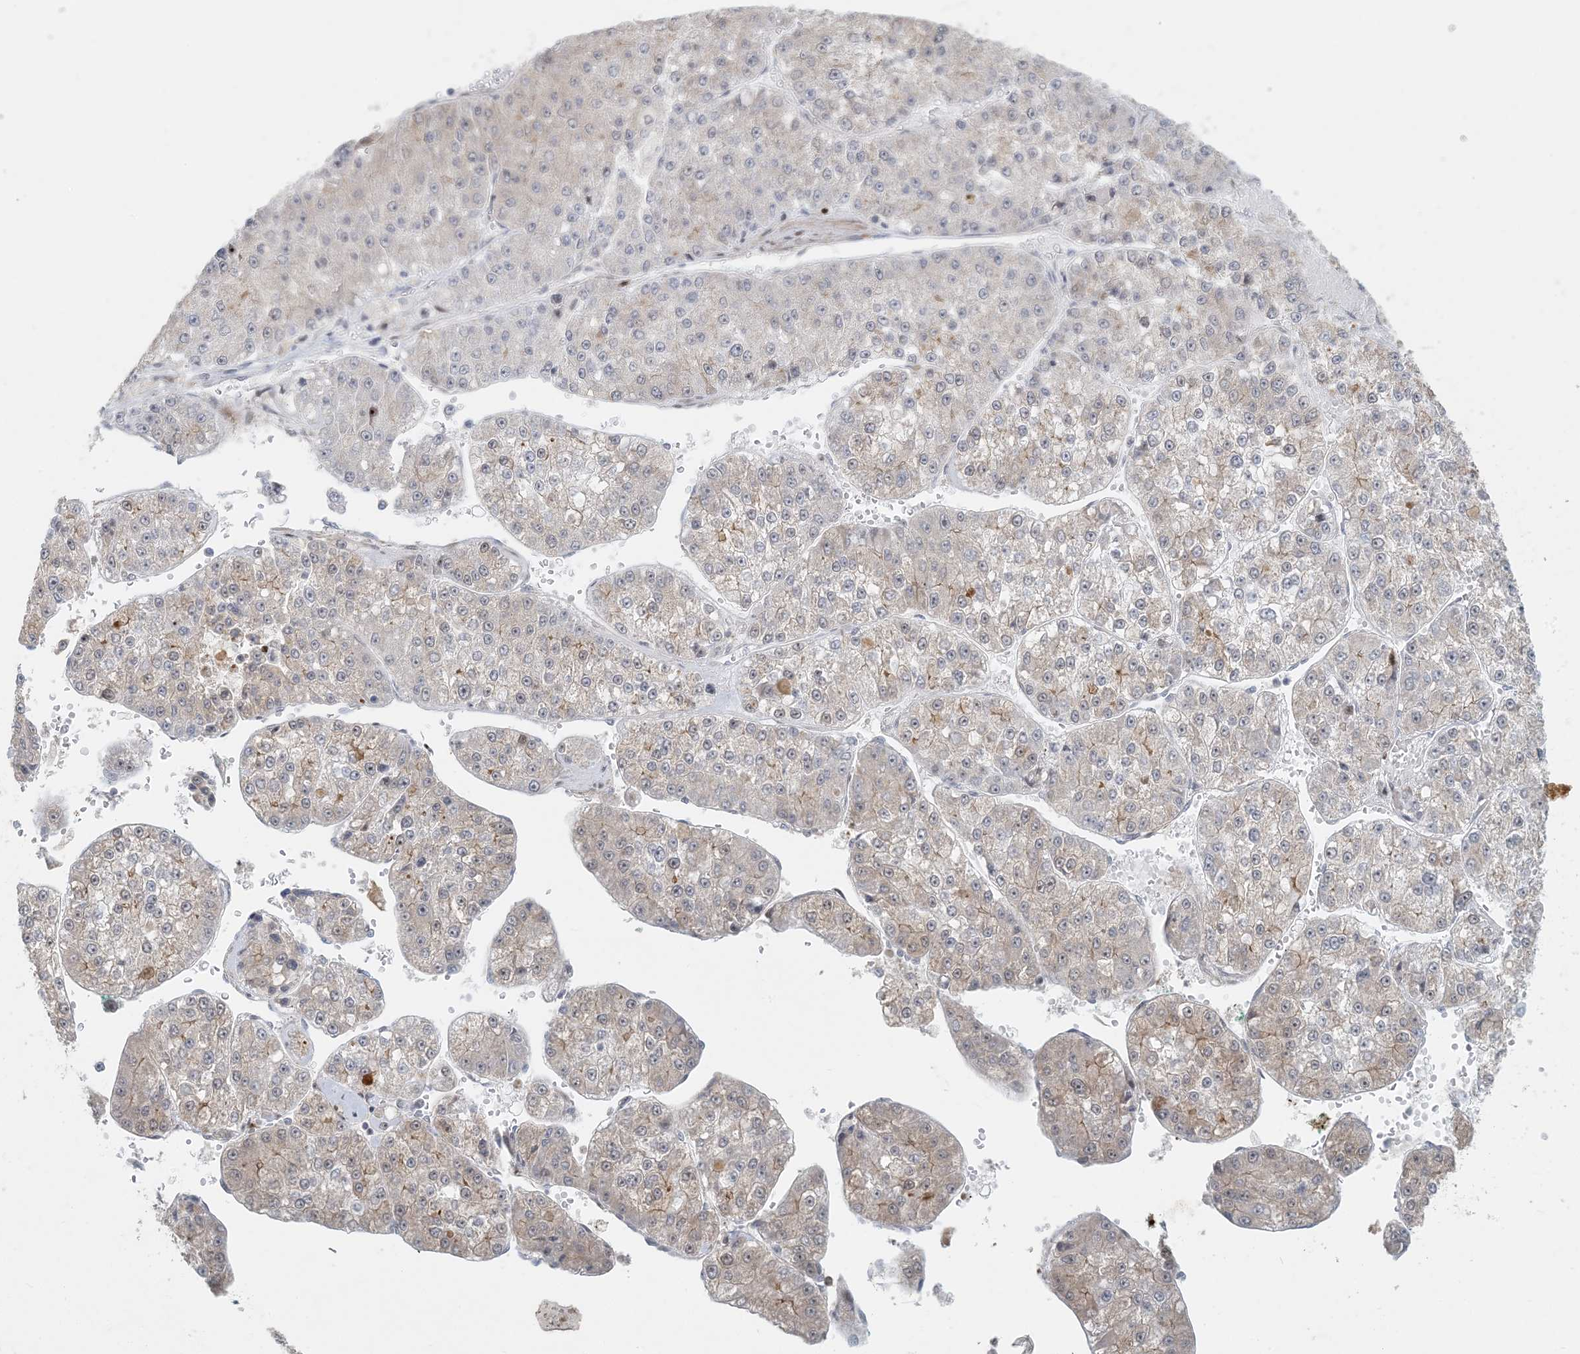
{"staining": {"intensity": "weak", "quantity": "<25%", "location": "cytoplasmic/membranous"}, "tissue": "liver cancer", "cell_type": "Tumor cells", "image_type": "cancer", "snomed": [{"axis": "morphology", "description": "Carcinoma, Hepatocellular, NOS"}, {"axis": "topography", "description": "Liver"}], "caption": "The micrograph demonstrates no staining of tumor cells in liver cancer. The staining is performed using DAB brown chromogen with nuclei counter-stained in using hematoxylin.", "gene": "BCORL1", "patient": {"sex": "female", "age": 73}}